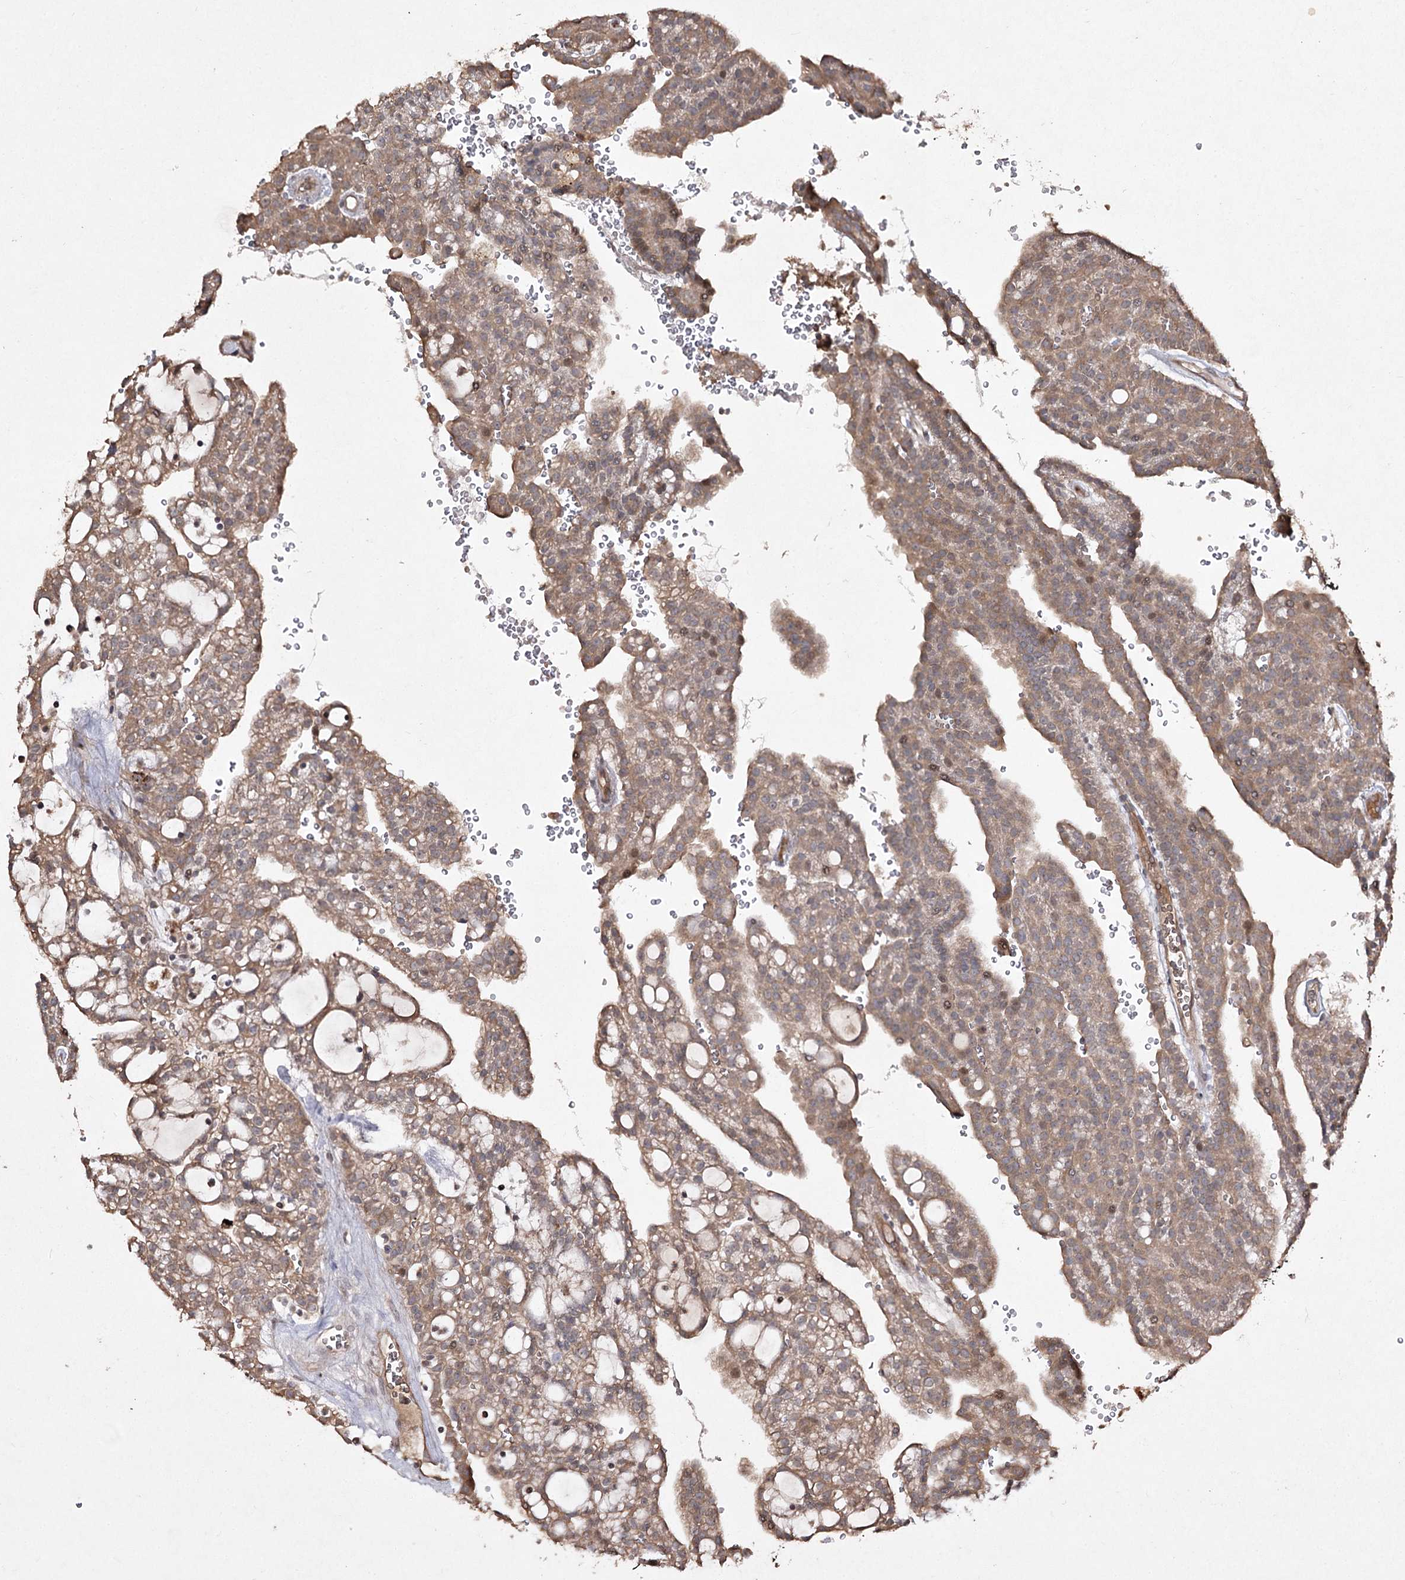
{"staining": {"intensity": "moderate", "quantity": ">75%", "location": "cytoplasmic/membranous"}, "tissue": "renal cancer", "cell_type": "Tumor cells", "image_type": "cancer", "snomed": [{"axis": "morphology", "description": "Adenocarcinoma, NOS"}, {"axis": "topography", "description": "Kidney"}], "caption": "Protein staining demonstrates moderate cytoplasmic/membranous staining in about >75% of tumor cells in renal cancer (adenocarcinoma).", "gene": "FANCL", "patient": {"sex": "male", "age": 63}}